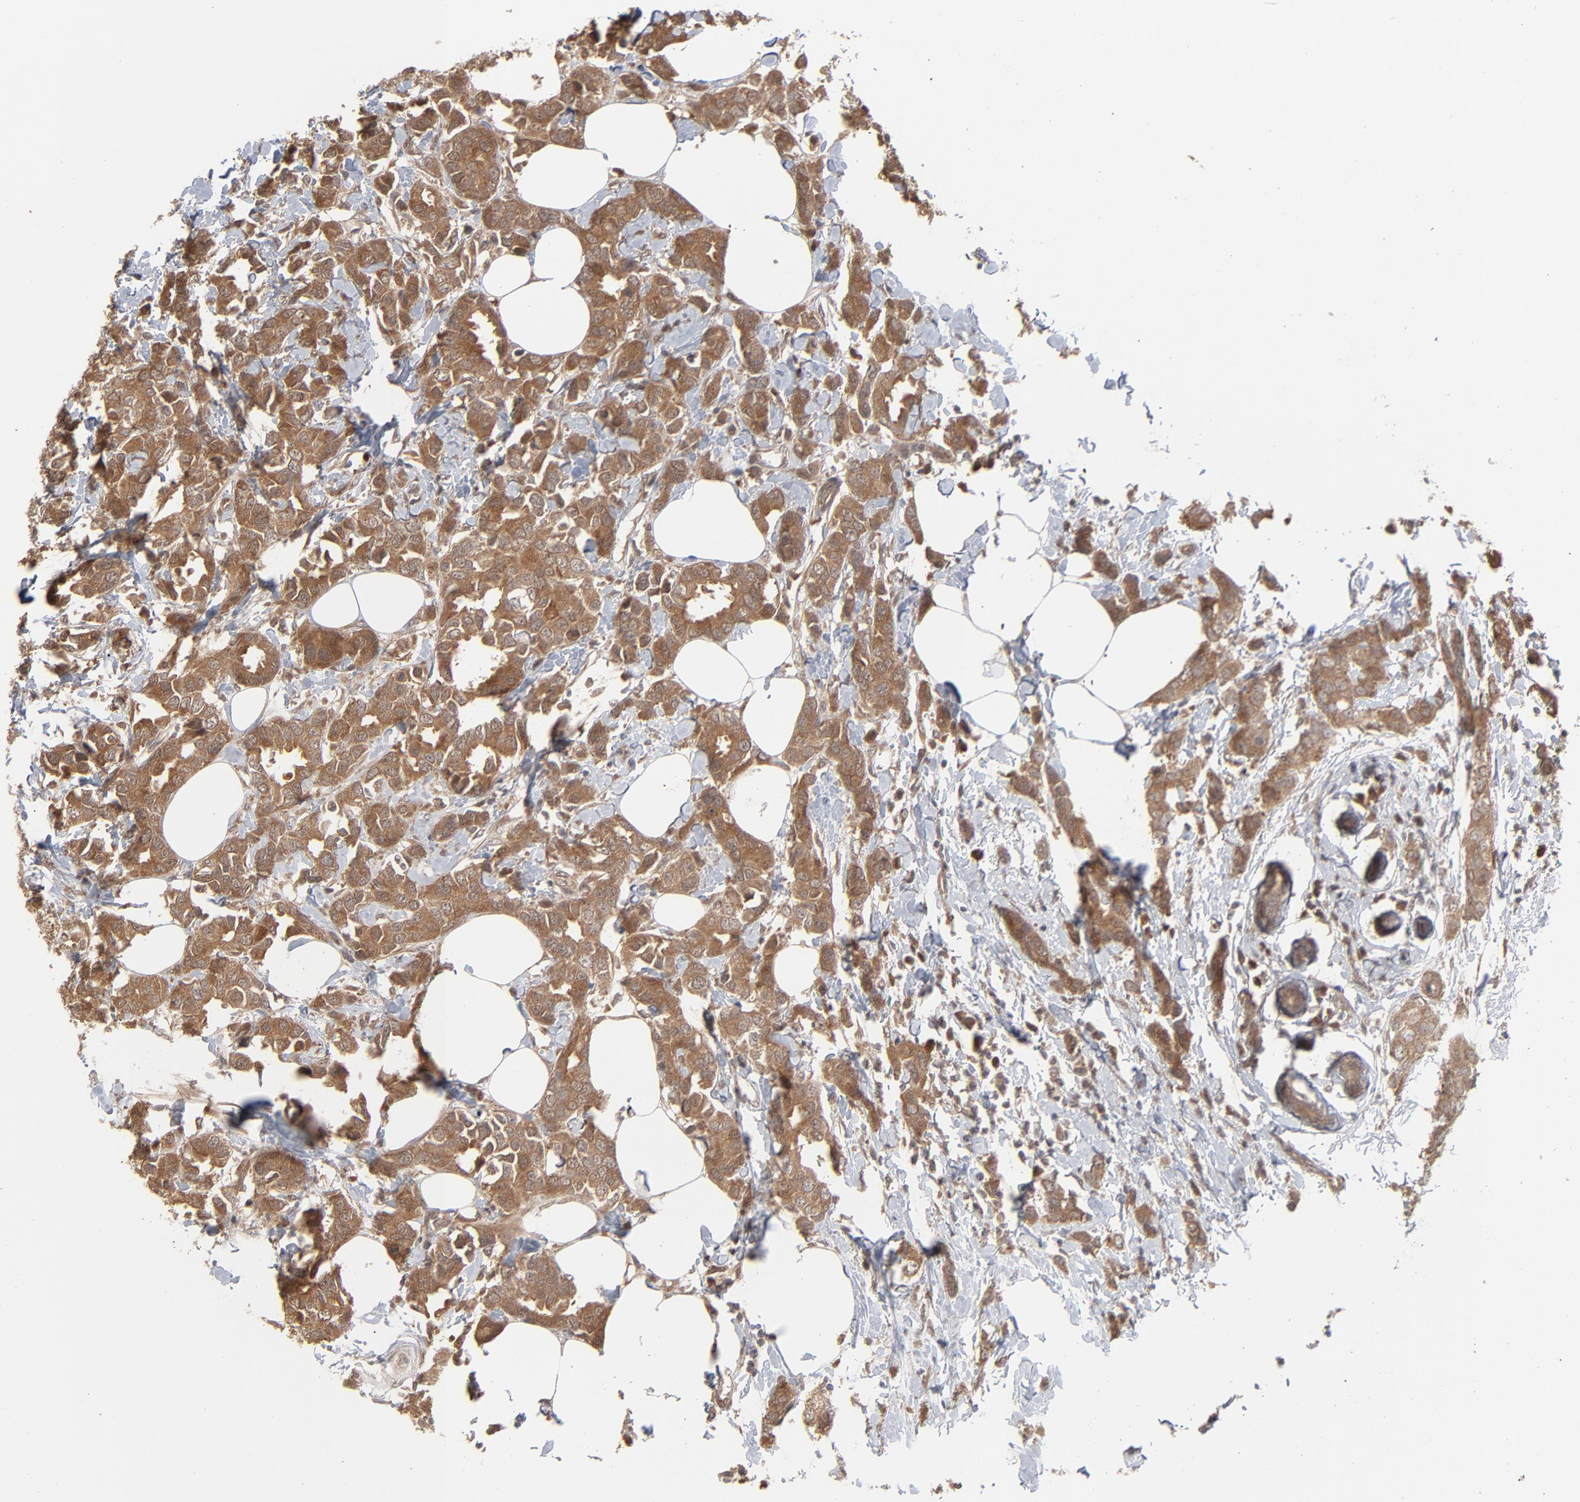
{"staining": {"intensity": "moderate", "quantity": ">75%", "location": "cytoplasmic/membranous"}, "tissue": "breast cancer", "cell_type": "Tumor cells", "image_type": "cancer", "snomed": [{"axis": "morphology", "description": "Normal tissue, NOS"}, {"axis": "morphology", "description": "Duct carcinoma"}, {"axis": "topography", "description": "Breast"}], "caption": "IHC (DAB (3,3'-diaminobenzidine)) staining of human breast cancer (infiltrating ductal carcinoma) shows moderate cytoplasmic/membranous protein staining in about >75% of tumor cells.", "gene": "SCFD1", "patient": {"sex": "female", "age": 50}}